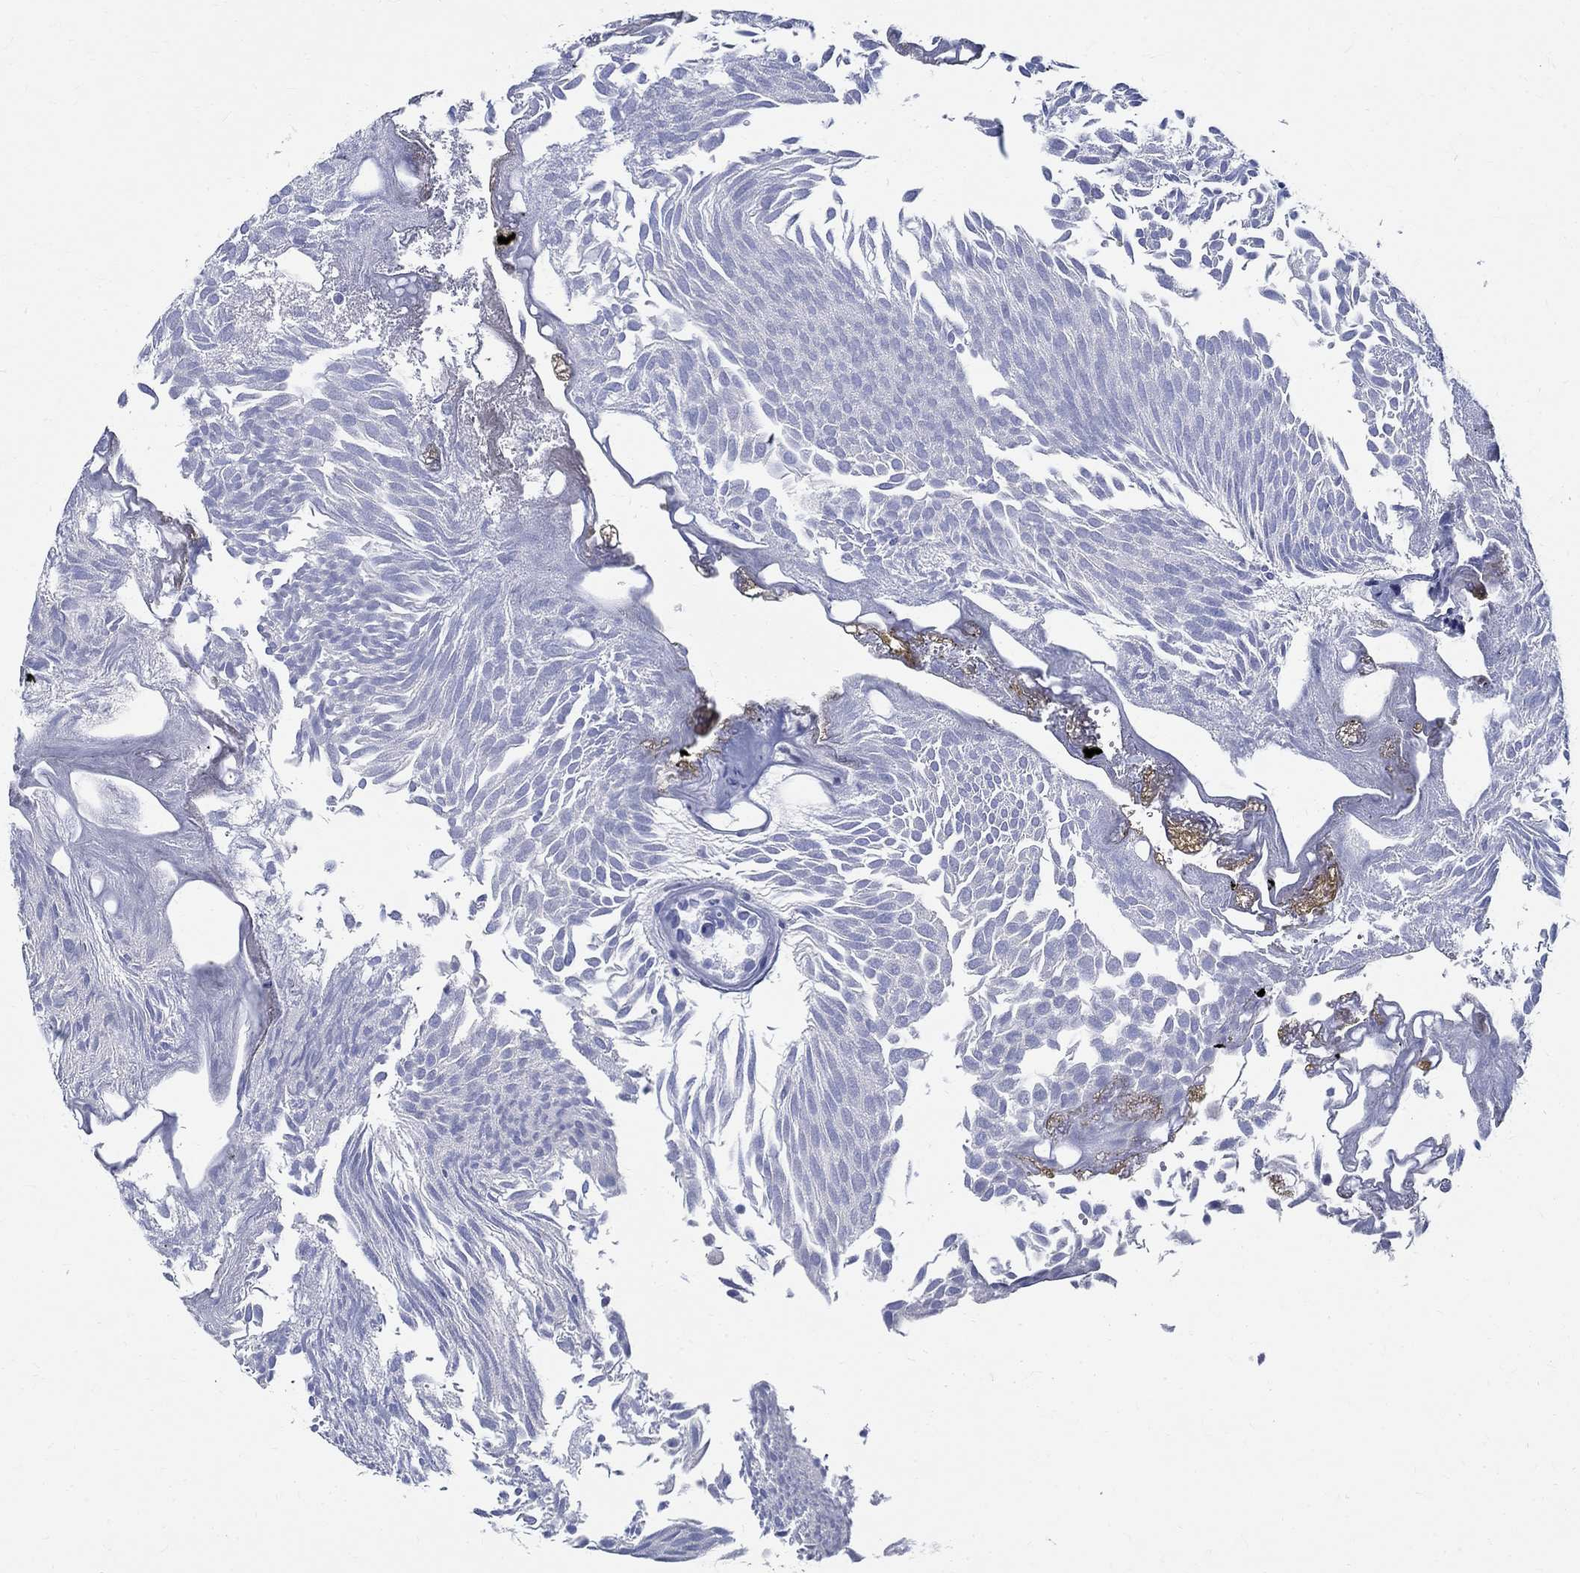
{"staining": {"intensity": "negative", "quantity": "none", "location": "none"}, "tissue": "urothelial cancer", "cell_type": "Tumor cells", "image_type": "cancer", "snomed": [{"axis": "morphology", "description": "Urothelial carcinoma, Low grade"}, {"axis": "topography", "description": "Urinary bladder"}], "caption": "Immunohistochemistry (IHC) of urothelial cancer exhibits no staining in tumor cells.", "gene": "CETN1", "patient": {"sex": "male", "age": 52}}